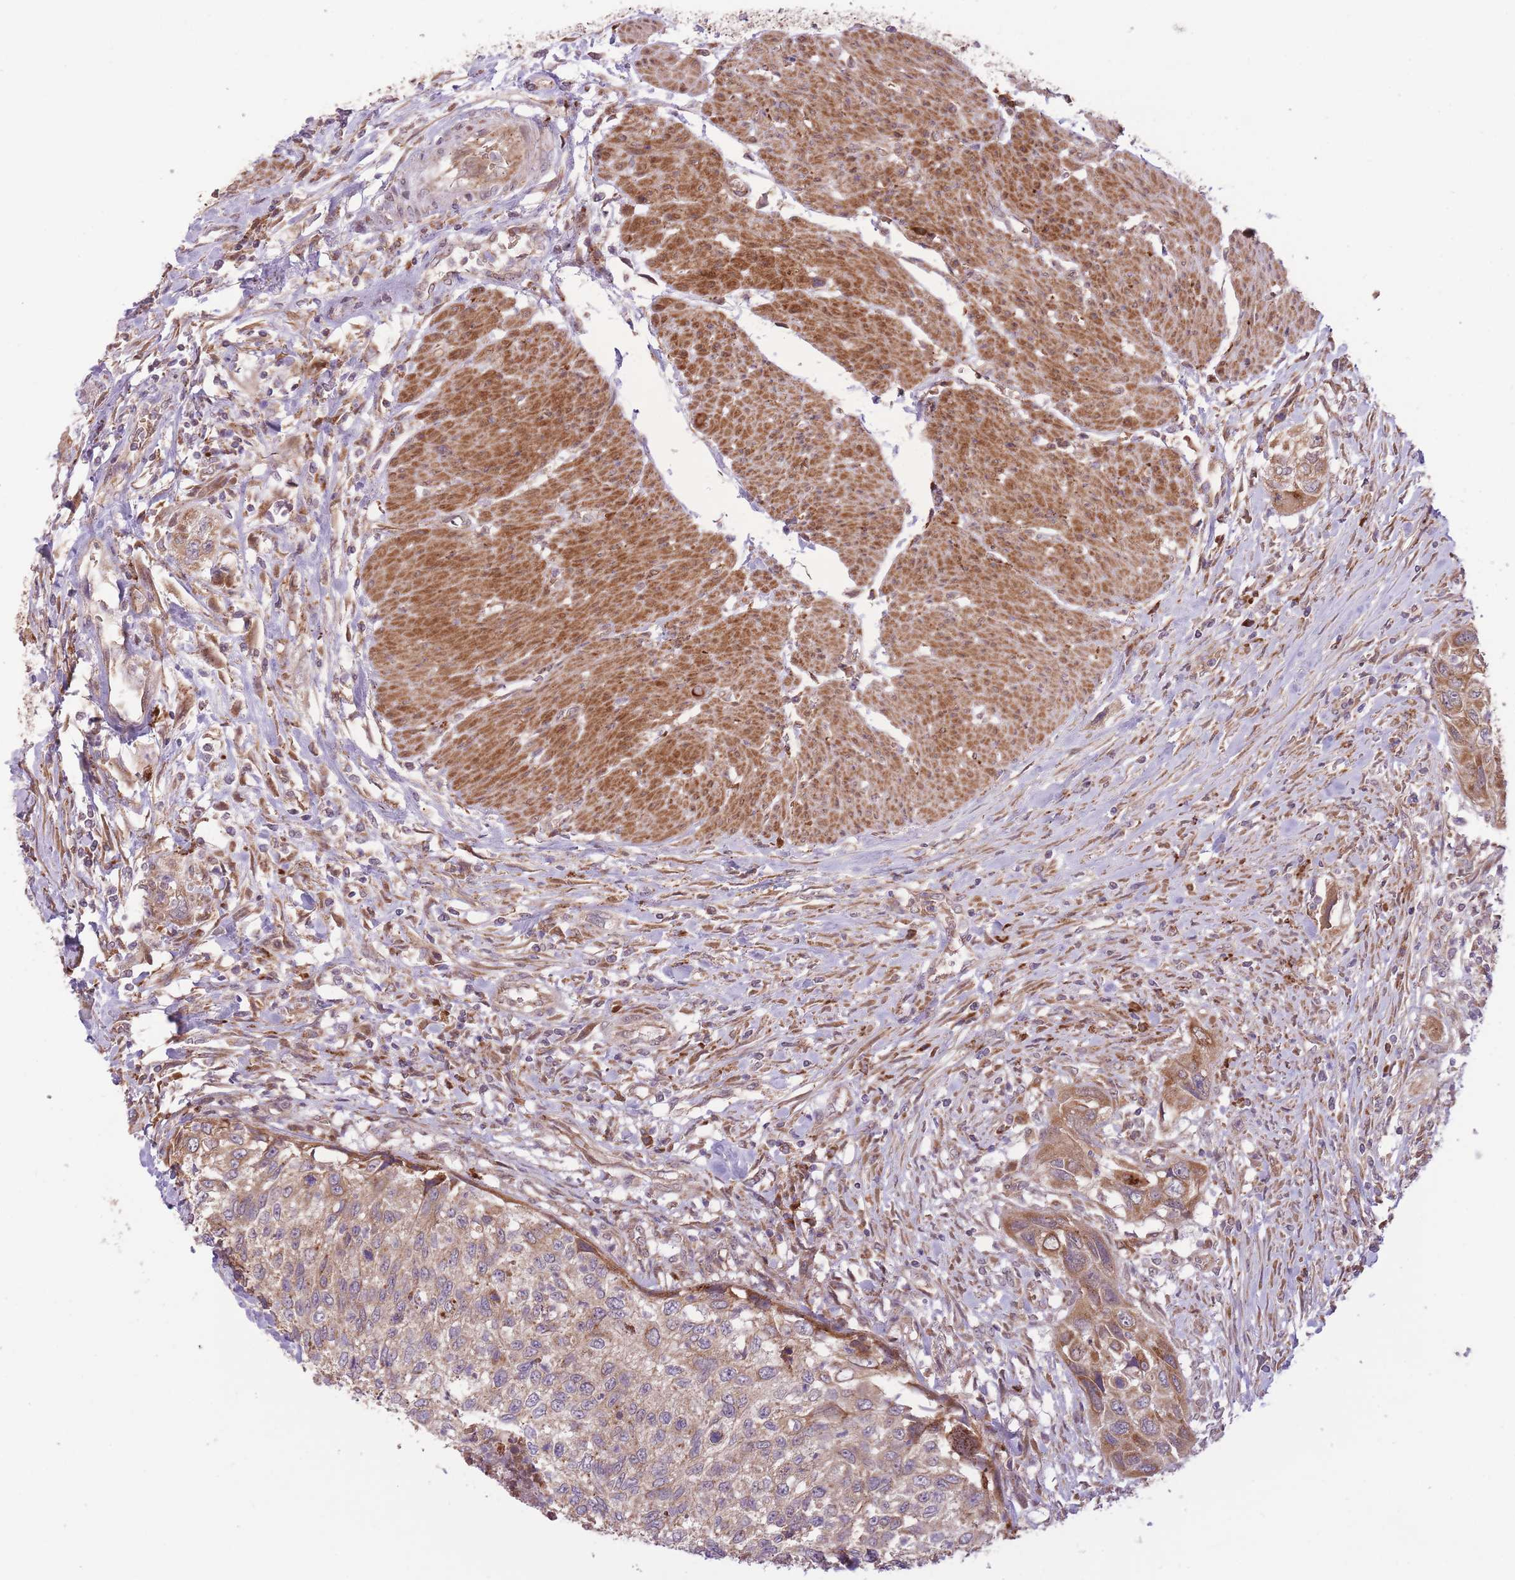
{"staining": {"intensity": "moderate", "quantity": ">75%", "location": "cytoplasmic/membranous"}, "tissue": "urothelial cancer", "cell_type": "Tumor cells", "image_type": "cancer", "snomed": [{"axis": "morphology", "description": "Urothelial carcinoma, High grade"}, {"axis": "topography", "description": "Urinary bladder"}], "caption": "Protein staining of urothelial carcinoma (high-grade) tissue shows moderate cytoplasmic/membranous staining in about >75% of tumor cells. The staining is performed using DAB brown chromogen to label protein expression. The nuclei are counter-stained blue using hematoxylin.", "gene": "POLR3F", "patient": {"sex": "female", "age": 60}}